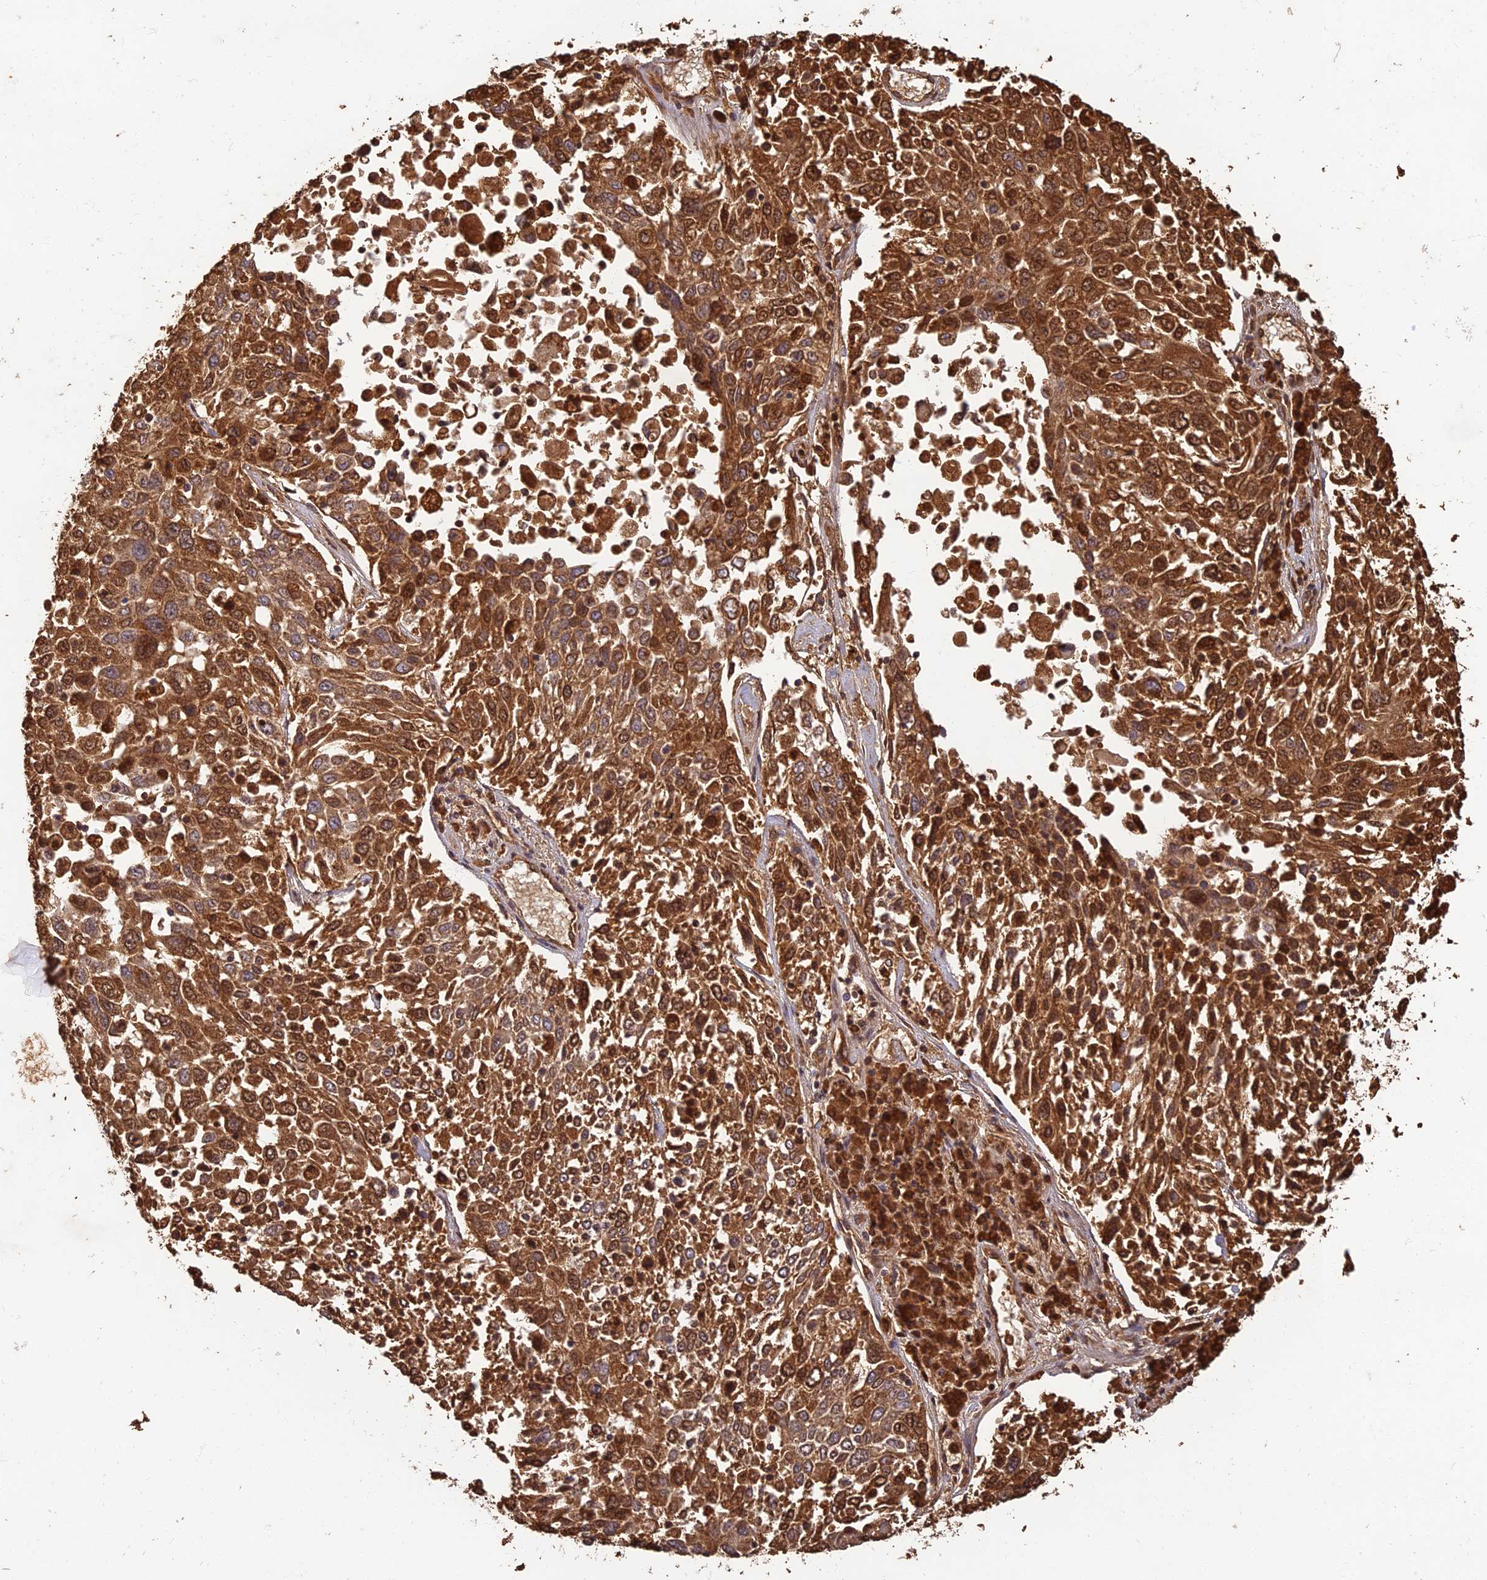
{"staining": {"intensity": "strong", "quantity": ">75%", "location": "cytoplasmic/membranous,nuclear"}, "tissue": "lung cancer", "cell_type": "Tumor cells", "image_type": "cancer", "snomed": [{"axis": "morphology", "description": "Squamous cell carcinoma, NOS"}, {"axis": "topography", "description": "Lung"}], "caption": "DAB immunohistochemical staining of human lung cancer exhibits strong cytoplasmic/membranous and nuclear protein expression in about >75% of tumor cells. (DAB (3,3'-diaminobenzidine) IHC with brightfield microscopy, high magnification).", "gene": "CORO1C", "patient": {"sex": "male", "age": 65}}